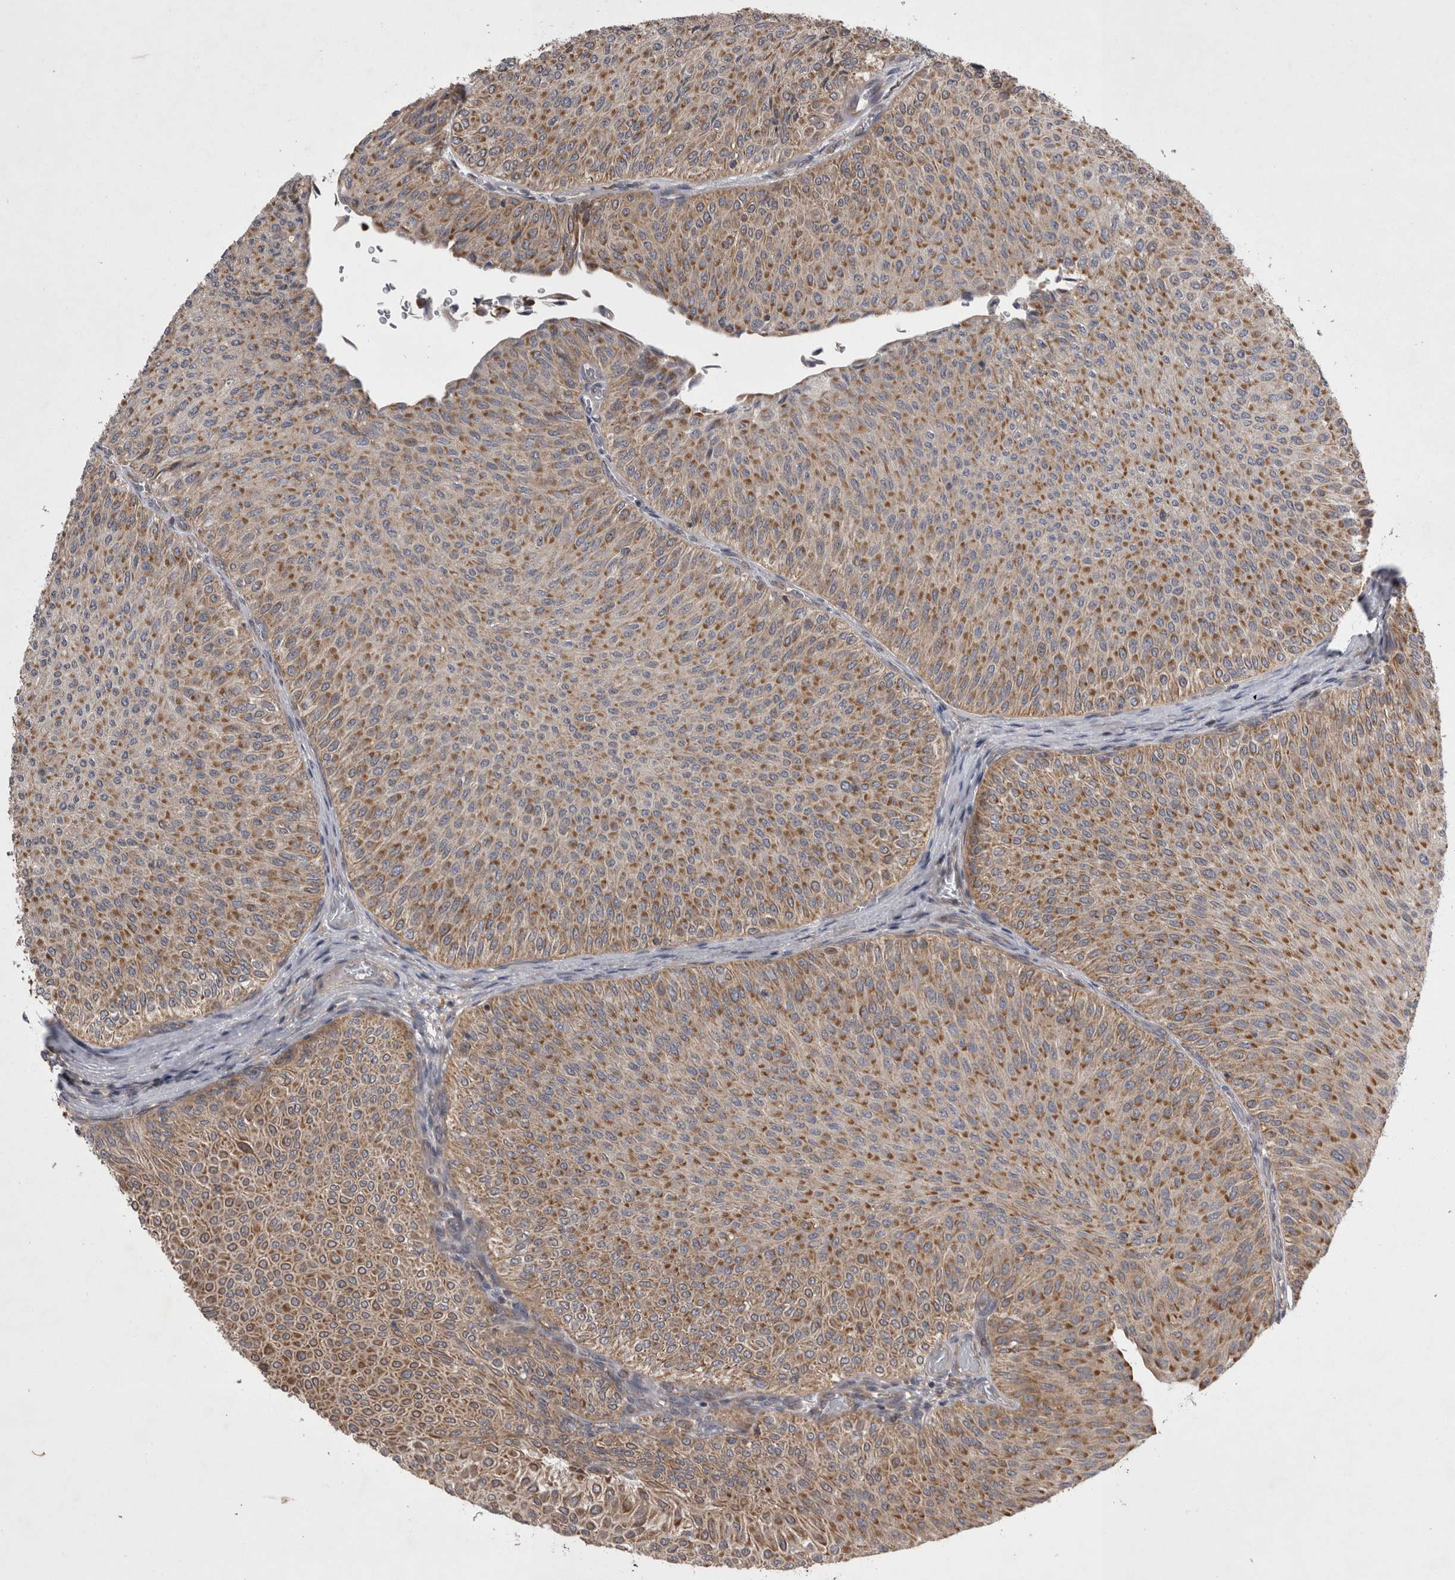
{"staining": {"intensity": "moderate", "quantity": ">75%", "location": "cytoplasmic/membranous"}, "tissue": "urothelial cancer", "cell_type": "Tumor cells", "image_type": "cancer", "snomed": [{"axis": "morphology", "description": "Urothelial carcinoma, Low grade"}, {"axis": "topography", "description": "Urinary bladder"}], "caption": "Tumor cells show moderate cytoplasmic/membranous expression in approximately >75% of cells in urothelial carcinoma (low-grade). Ihc stains the protein of interest in brown and the nuclei are stained blue.", "gene": "TSPOAP1", "patient": {"sex": "male", "age": 78}}